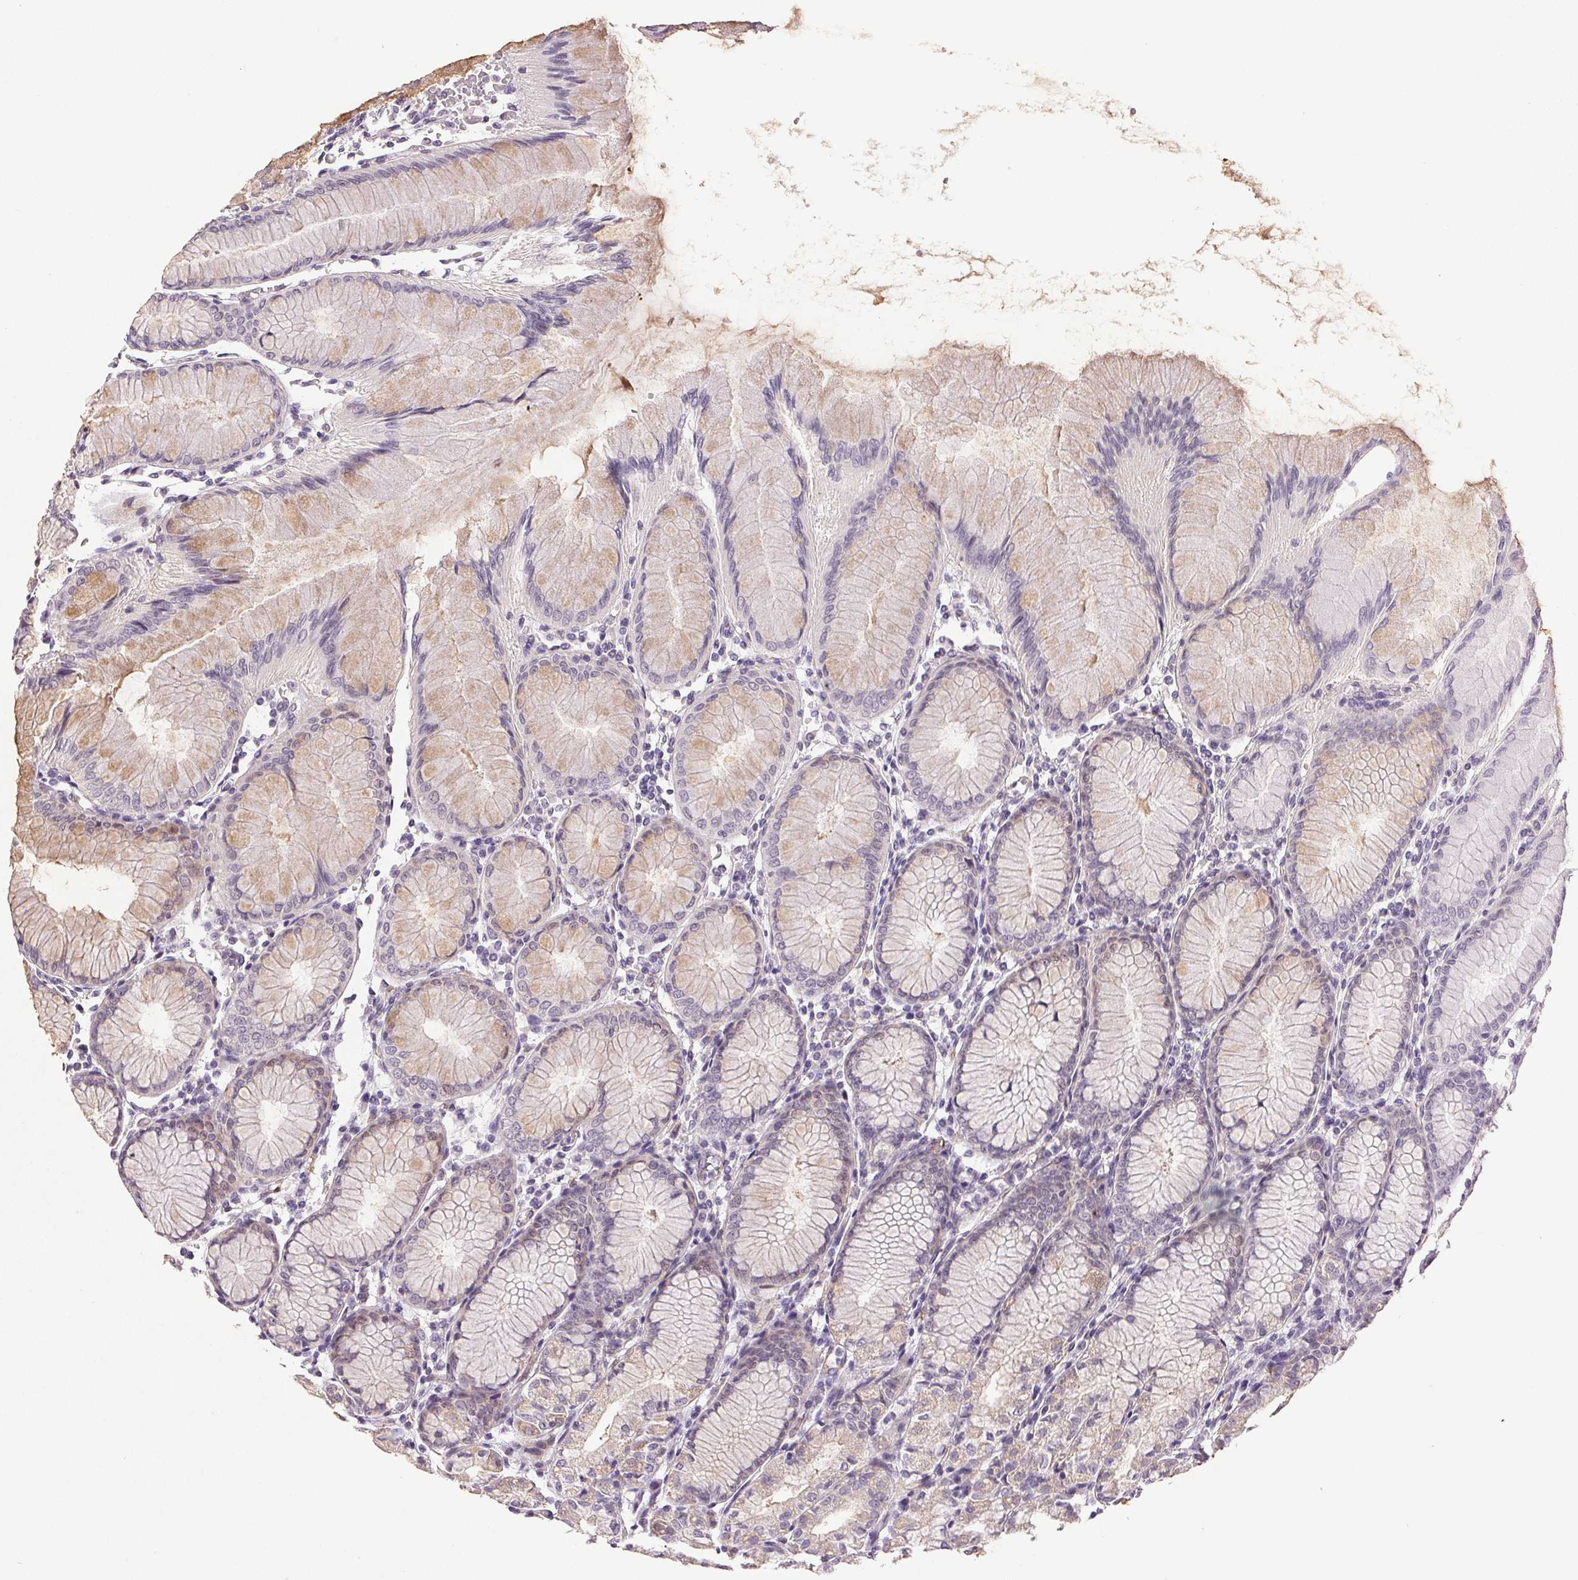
{"staining": {"intensity": "weak", "quantity": "25%-75%", "location": "cytoplasmic/membranous"}, "tissue": "stomach", "cell_type": "Glandular cells", "image_type": "normal", "snomed": [{"axis": "morphology", "description": "Normal tissue, NOS"}, {"axis": "topography", "description": "Stomach"}], "caption": "This image exhibits normal stomach stained with immunohistochemistry (IHC) to label a protein in brown. The cytoplasmic/membranous of glandular cells show weak positivity for the protein. Nuclei are counter-stained blue.", "gene": "PLCB1", "patient": {"sex": "female", "age": 57}}